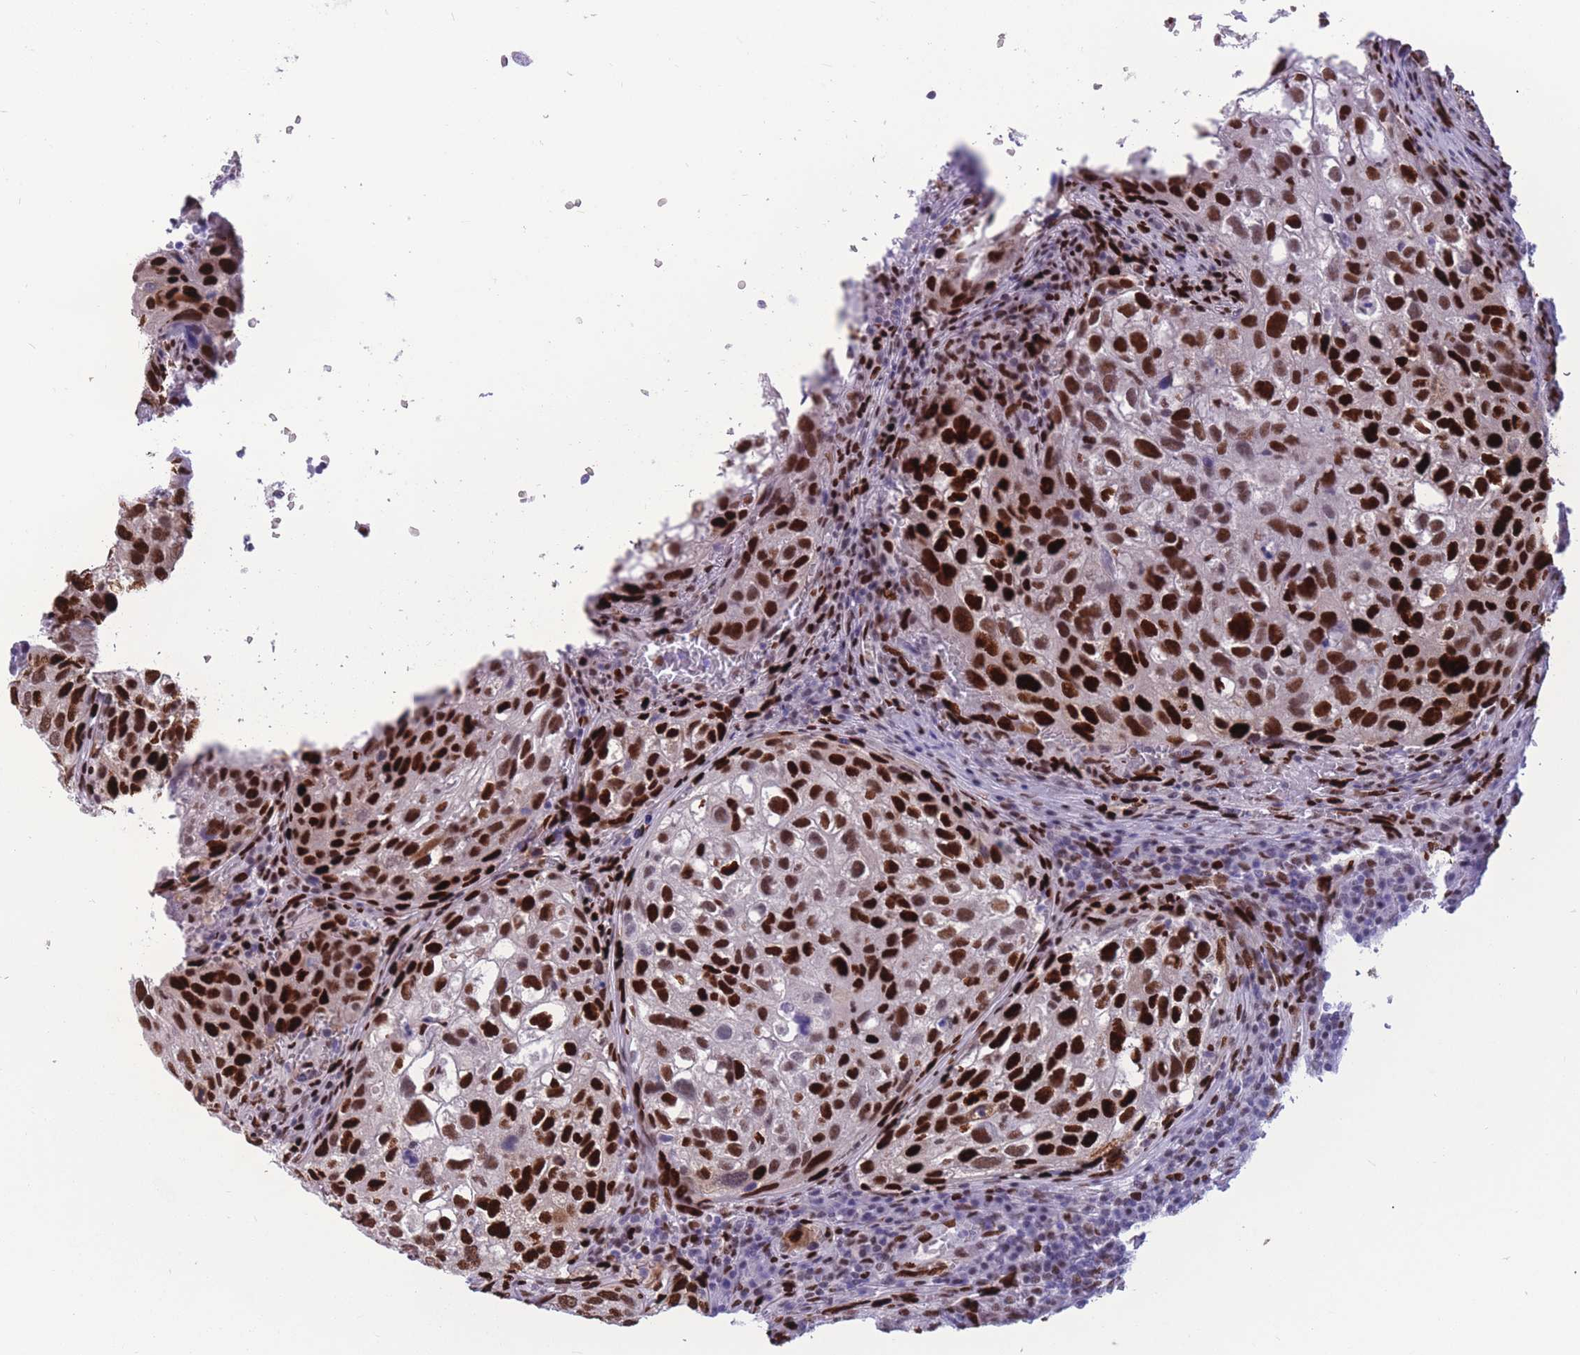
{"staining": {"intensity": "strong", "quantity": ">75%", "location": "nuclear"}, "tissue": "urothelial cancer", "cell_type": "Tumor cells", "image_type": "cancer", "snomed": [{"axis": "morphology", "description": "Urothelial carcinoma, High grade"}, {"axis": "topography", "description": "Lymph node"}, {"axis": "topography", "description": "Urinary bladder"}], "caption": "This is an image of immunohistochemistry staining of urothelial cancer, which shows strong expression in the nuclear of tumor cells.", "gene": "NASP", "patient": {"sex": "male", "age": 51}}